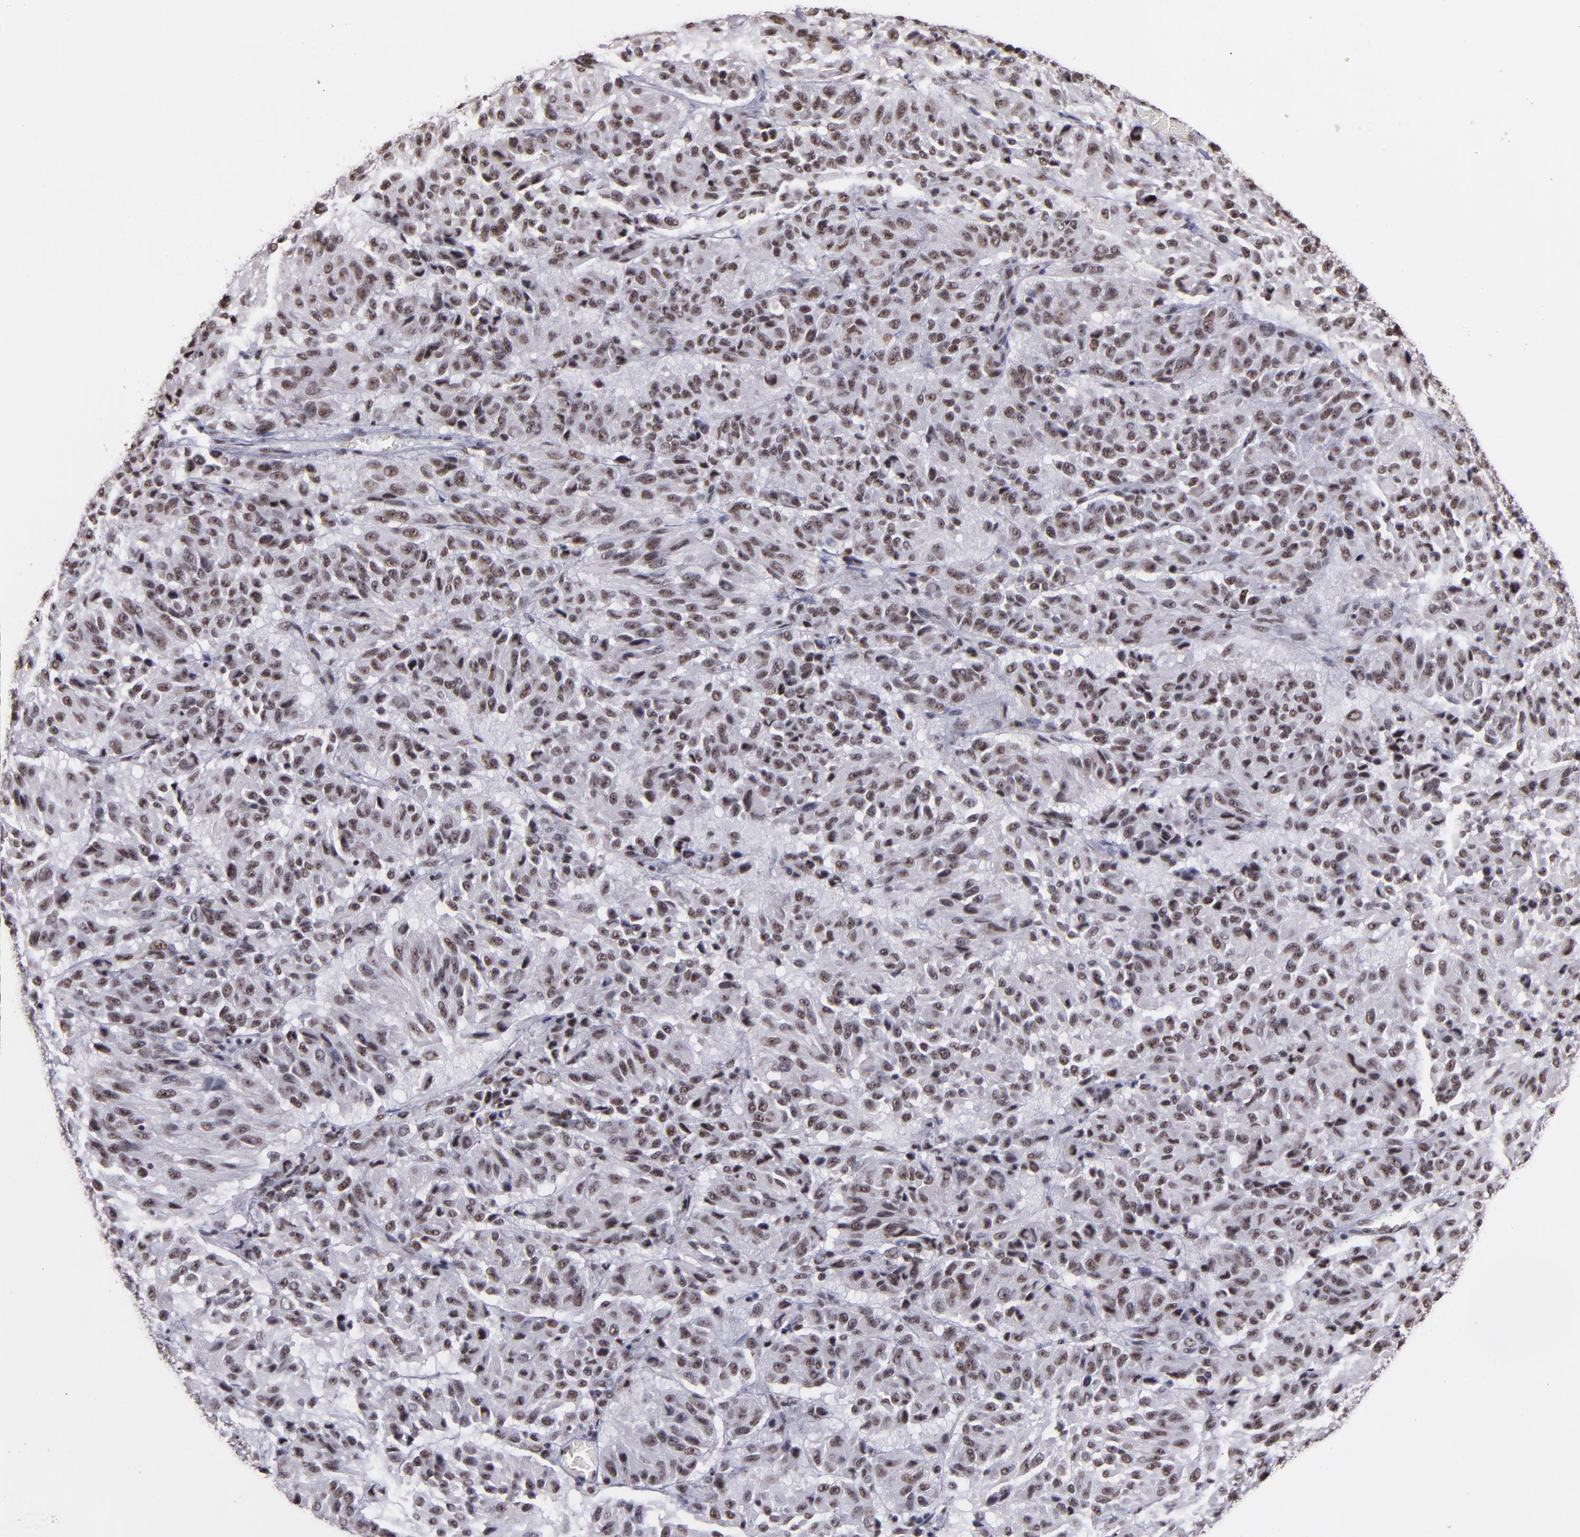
{"staining": {"intensity": "moderate", "quantity": ">75%", "location": "nuclear"}, "tissue": "melanoma", "cell_type": "Tumor cells", "image_type": "cancer", "snomed": [{"axis": "morphology", "description": "Malignant melanoma, Metastatic site"}, {"axis": "topography", "description": "Lung"}], "caption": "This image shows IHC staining of human melanoma, with medium moderate nuclear expression in approximately >75% of tumor cells.", "gene": "PPP4R3A", "patient": {"sex": "male", "age": 64}}